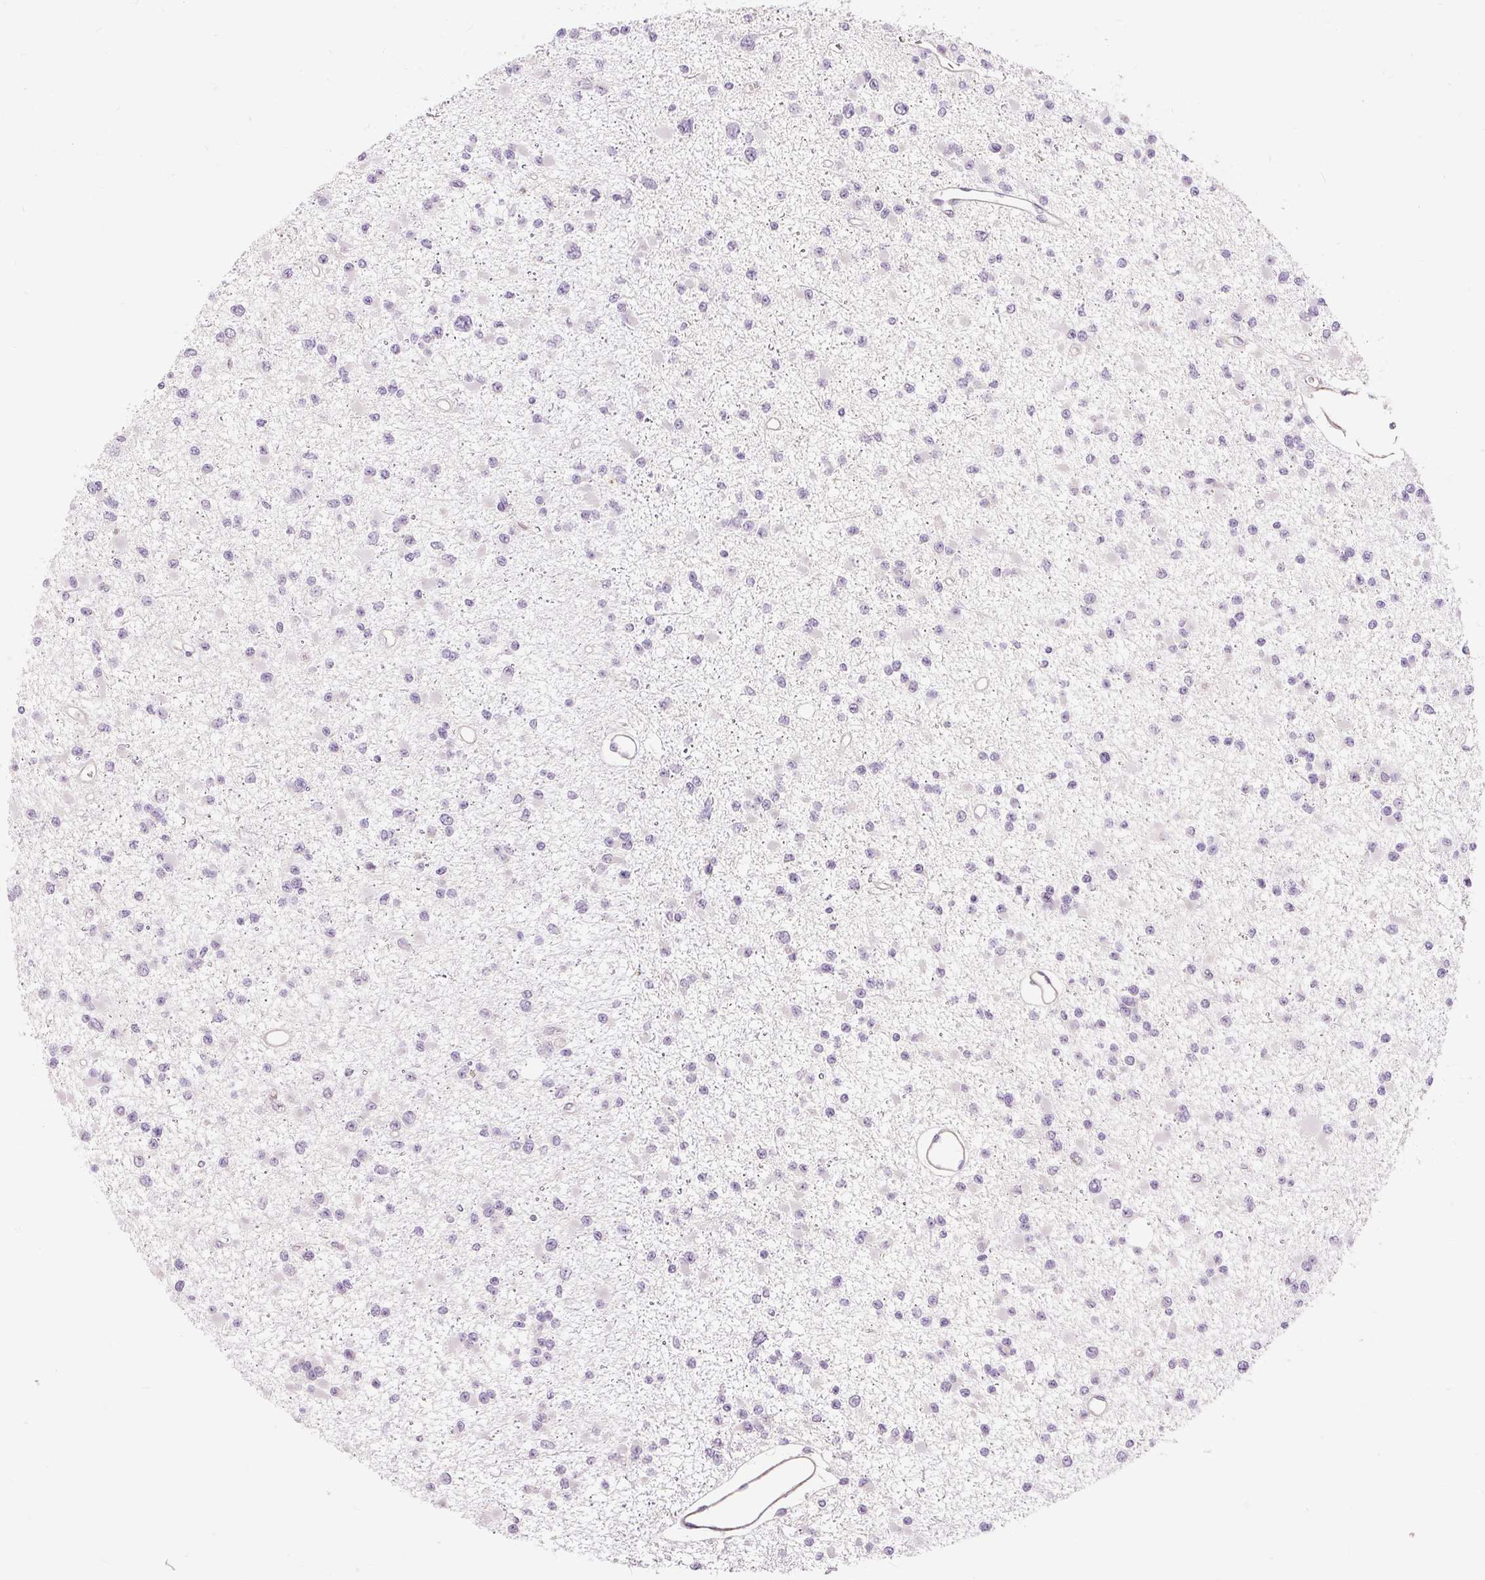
{"staining": {"intensity": "negative", "quantity": "none", "location": "none"}, "tissue": "glioma", "cell_type": "Tumor cells", "image_type": "cancer", "snomed": [{"axis": "morphology", "description": "Glioma, malignant, Low grade"}, {"axis": "topography", "description": "Brain"}], "caption": "Low-grade glioma (malignant) was stained to show a protein in brown. There is no significant expression in tumor cells. (DAB immunohistochemistry (IHC) visualized using brightfield microscopy, high magnification).", "gene": "CAPN3", "patient": {"sex": "female", "age": 22}}